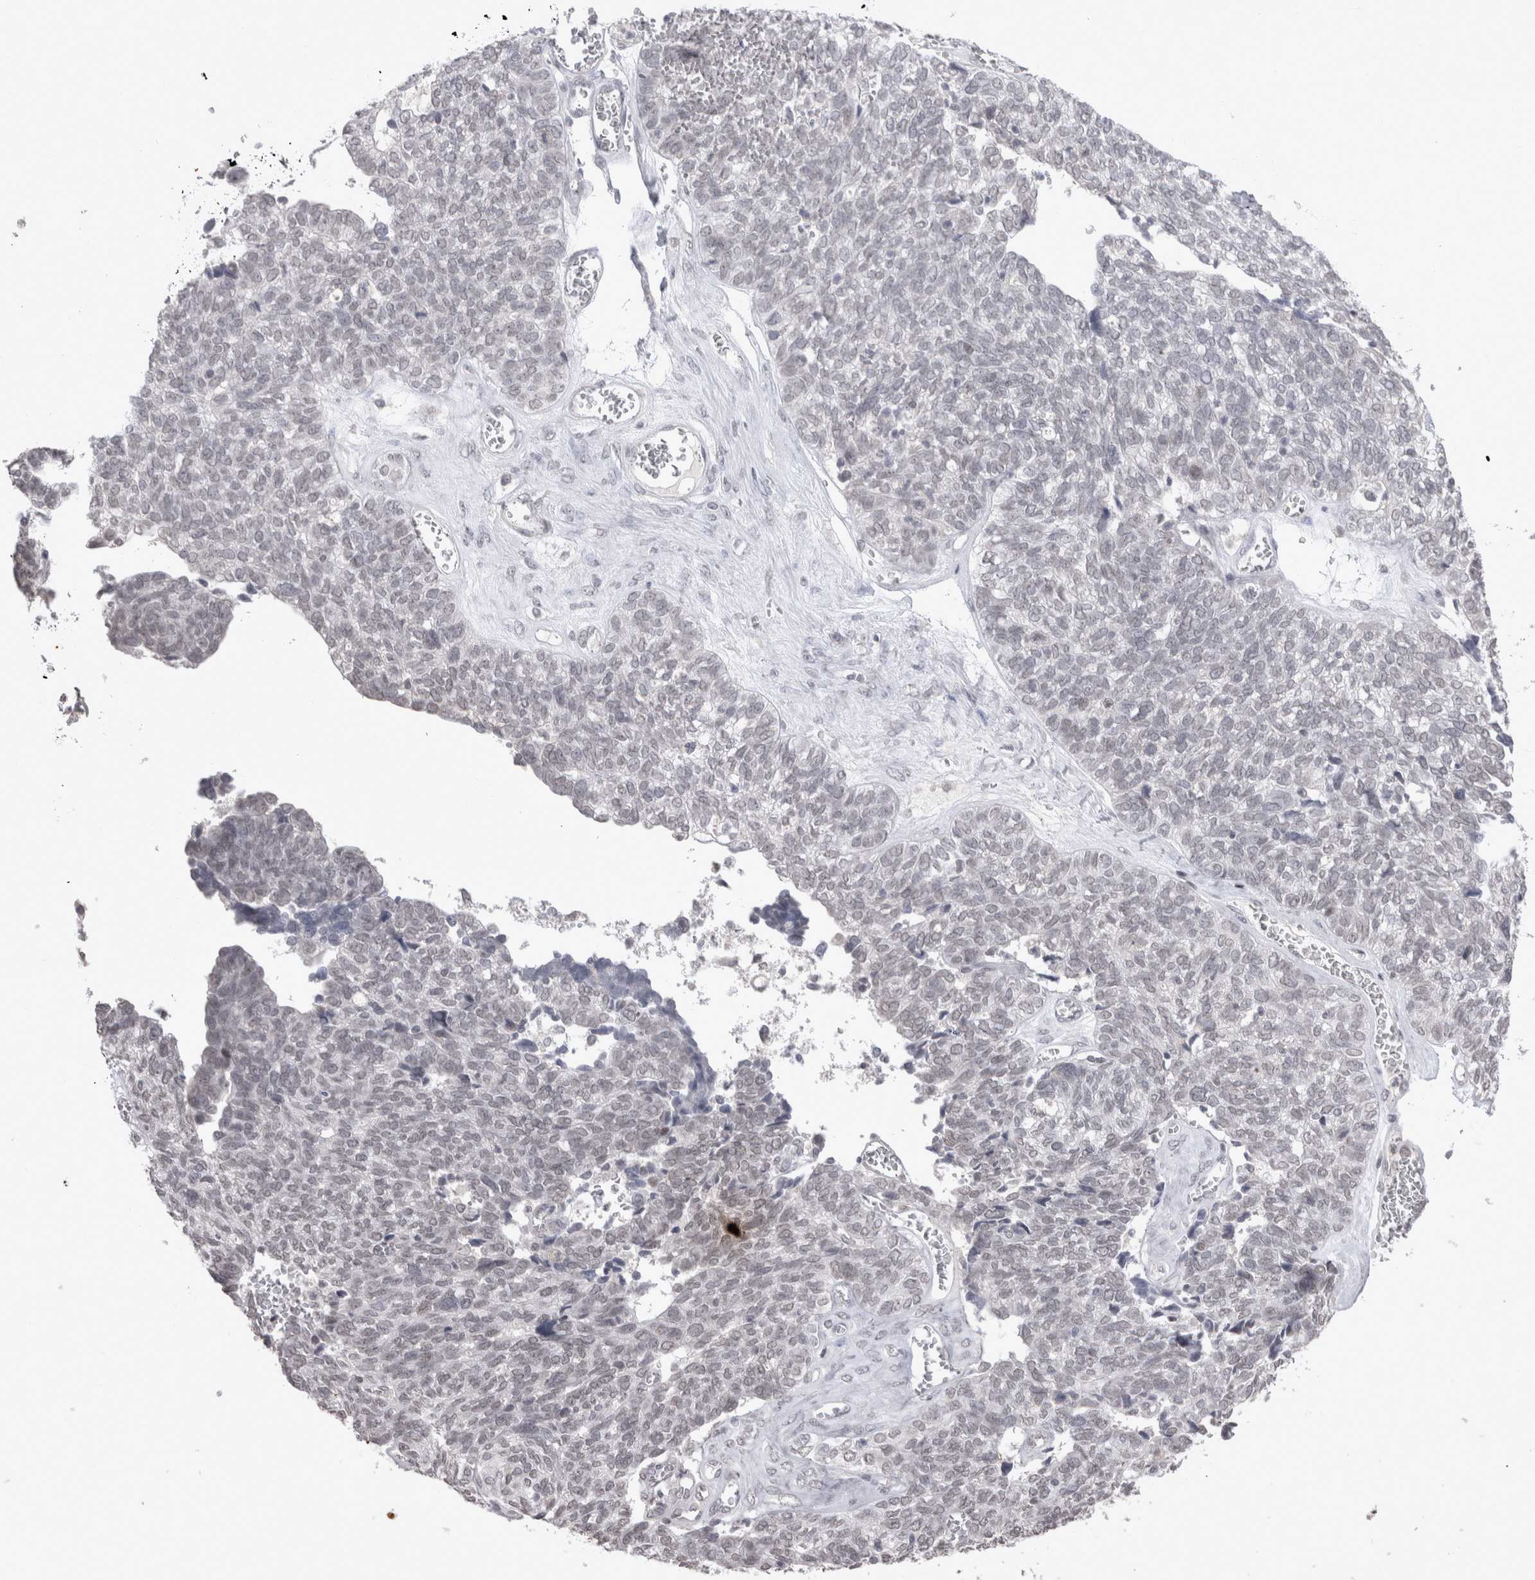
{"staining": {"intensity": "negative", "quantity": "none", "location": "none"}, "tissue": "ovarian cancer", "cell_type": "Tumor cells", "image_type": "cancer", "snomed": [{"axis": "morphology", "description": "Cystadenocarcinoma, serous, NOS"}, {"axis": "topography", "description": "Ovary"}], "caption": "Ovarian cancer stained for a protein using immunohistochemistry reveals no expression tumor cells.", "gene": "DDX4", "patient": {"sex": "female", "age": 79}}